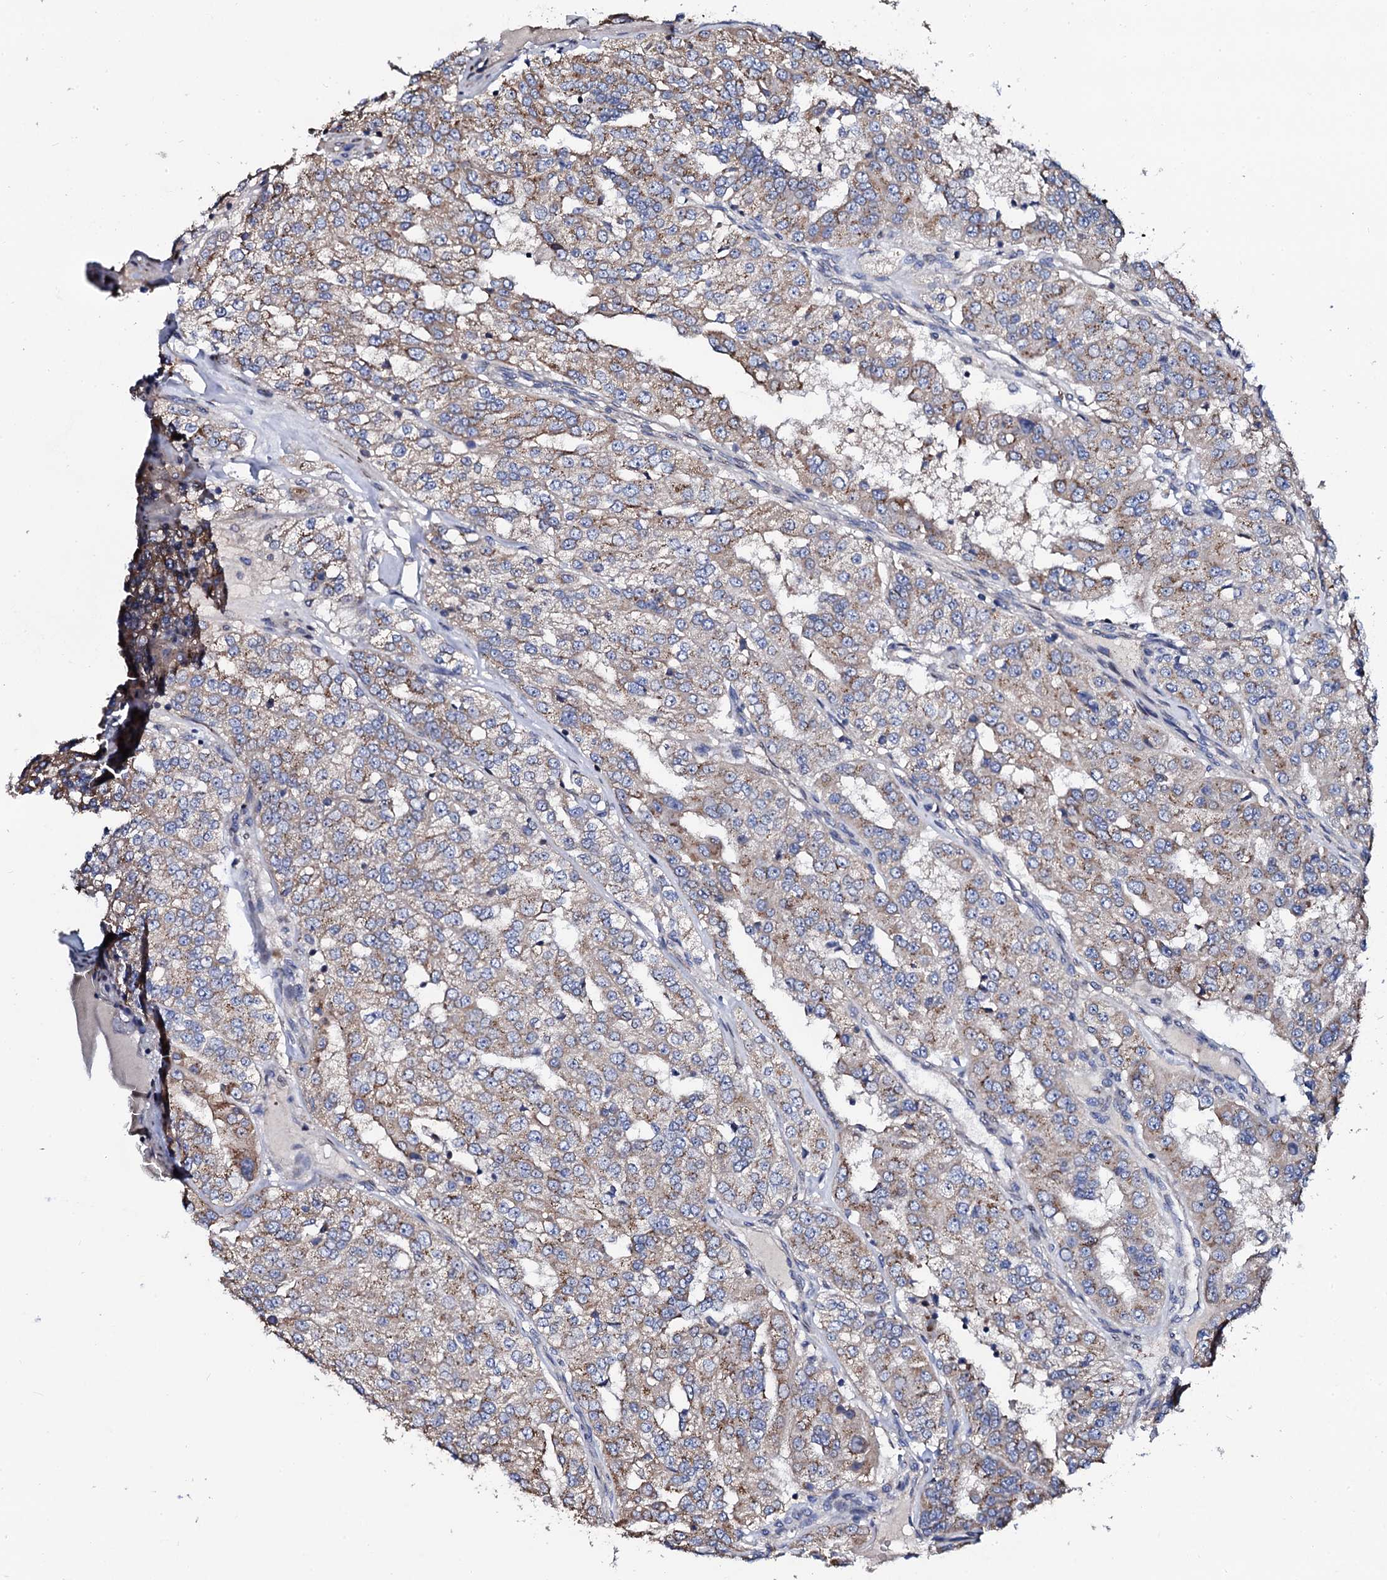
{"staining": {"intensity": "weak", "quantity": "25%-75%", "location": "cytoplasmic/membranous"}, "tissue": "renal cancer", "cell_type": "Tumor cells", "image_type": "cancer", "snomed": [{"axis": "morphology", "description": "Adenocarcinoma, NOS"}, {"axis": "topography", "description": "Kidney"}], "caption": "Immunohistochemistry (IHC) photomicrograph of human renal cancer (adenocarcinoma) stained for a protein (brown), which exhibits low levels of weak cytoplasmic/membranous expression in about 25%-75% of tumor cells.", "gene": "PLET1", "patient": {"sex": "female", "age": 63}}